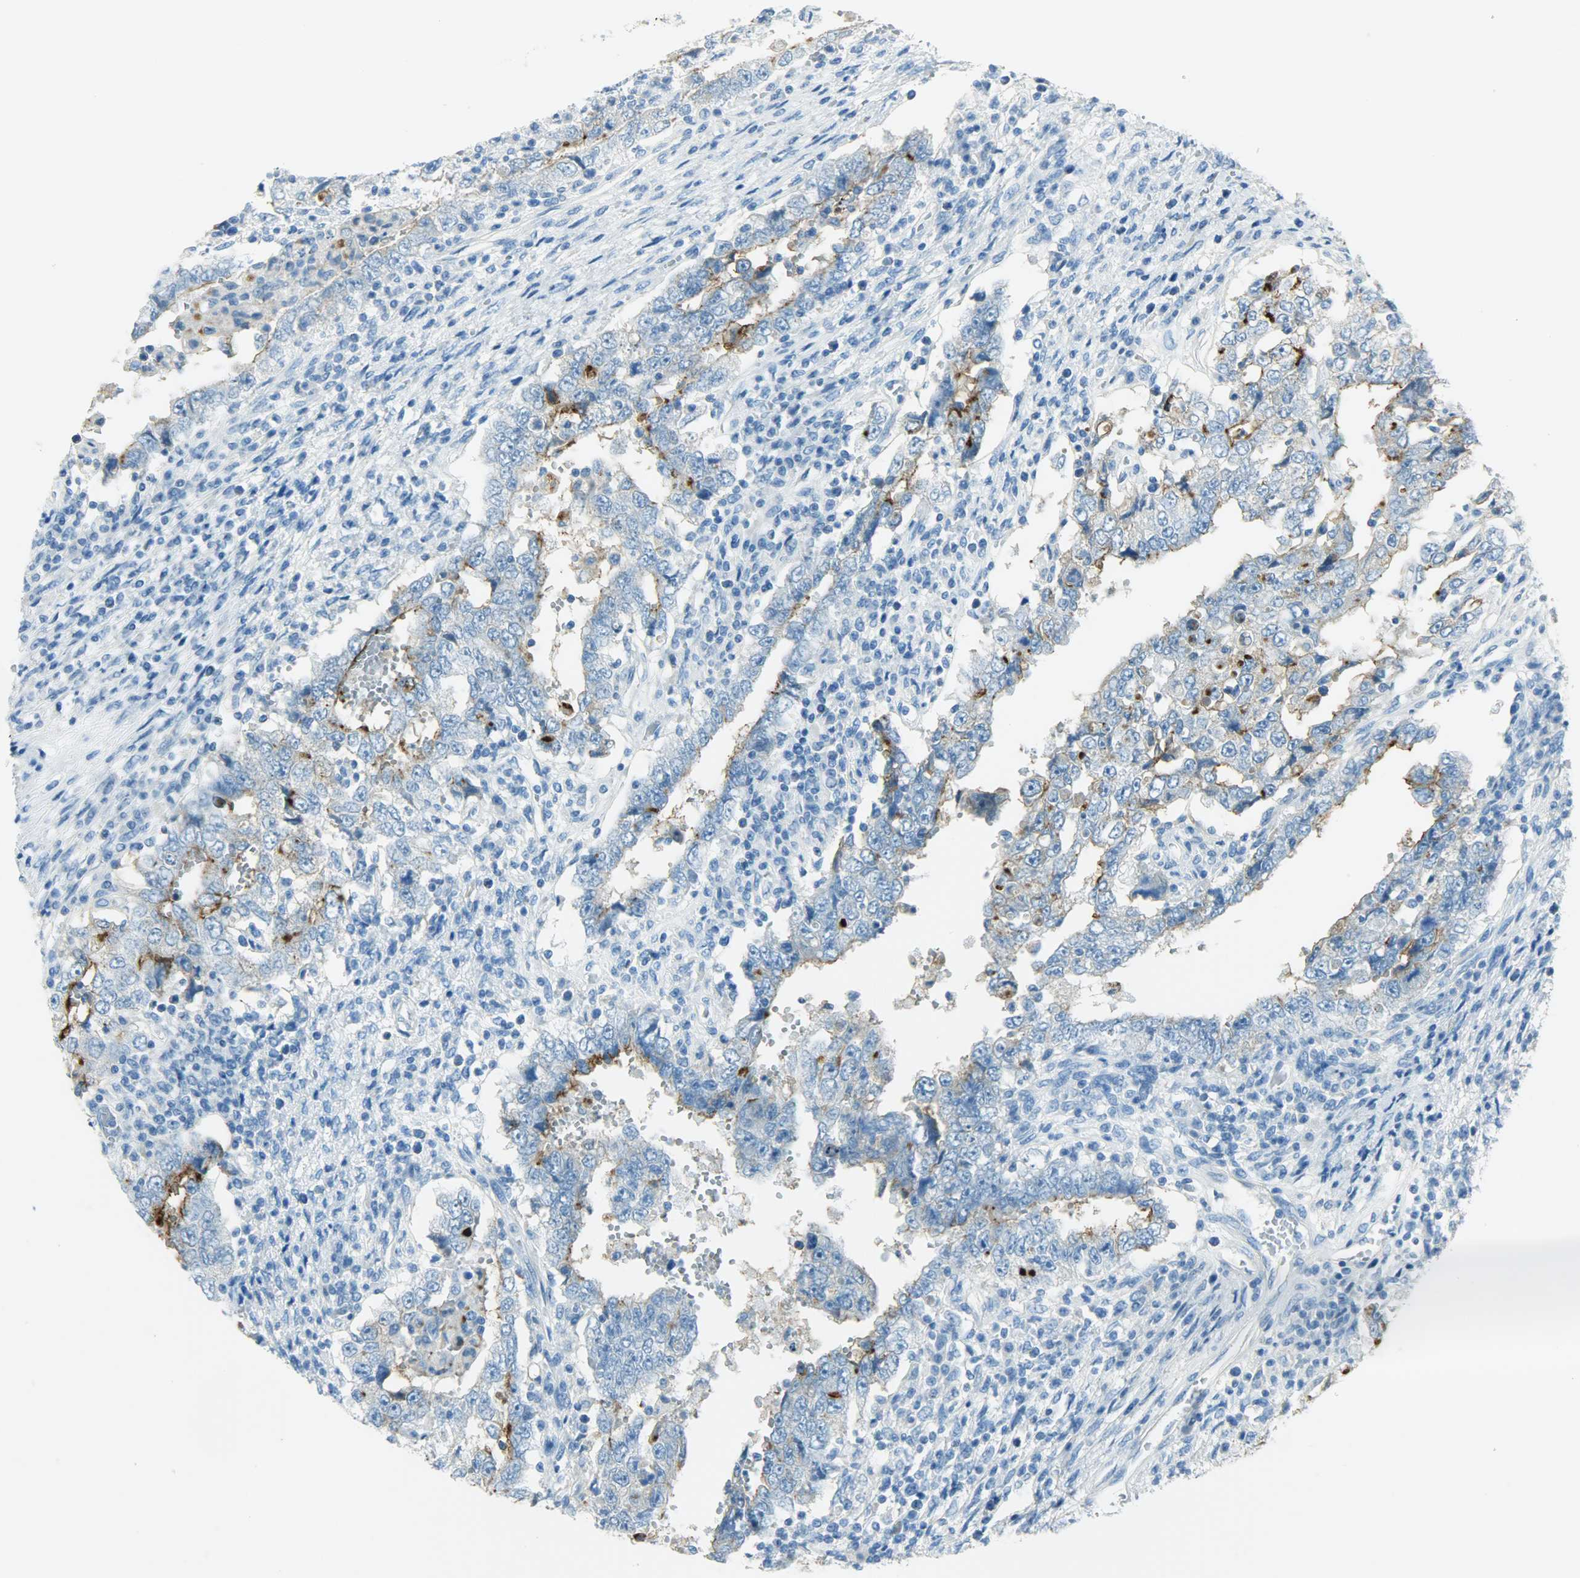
{"staining": {"intensity": "strong", "quantity": "<25%", "location": "cytoplasmic/membranous"}, "tissue": "testis cancer", "cell_type": "Tumor cells", "image_type": "cancer", "snomed": [{"axis": "morphology", "description": "Carcinoma, Embryonal, NOS"}, {"axis": "topography", "description": "Testis"}], "caption": "Testis cancer stained with a brown dye demonstrates strong cytoplasmic/membranous positive positivity in about <25% of tumor cells.", "gene": "PROM1", "patient": {"sex": "male", "age": 26}}